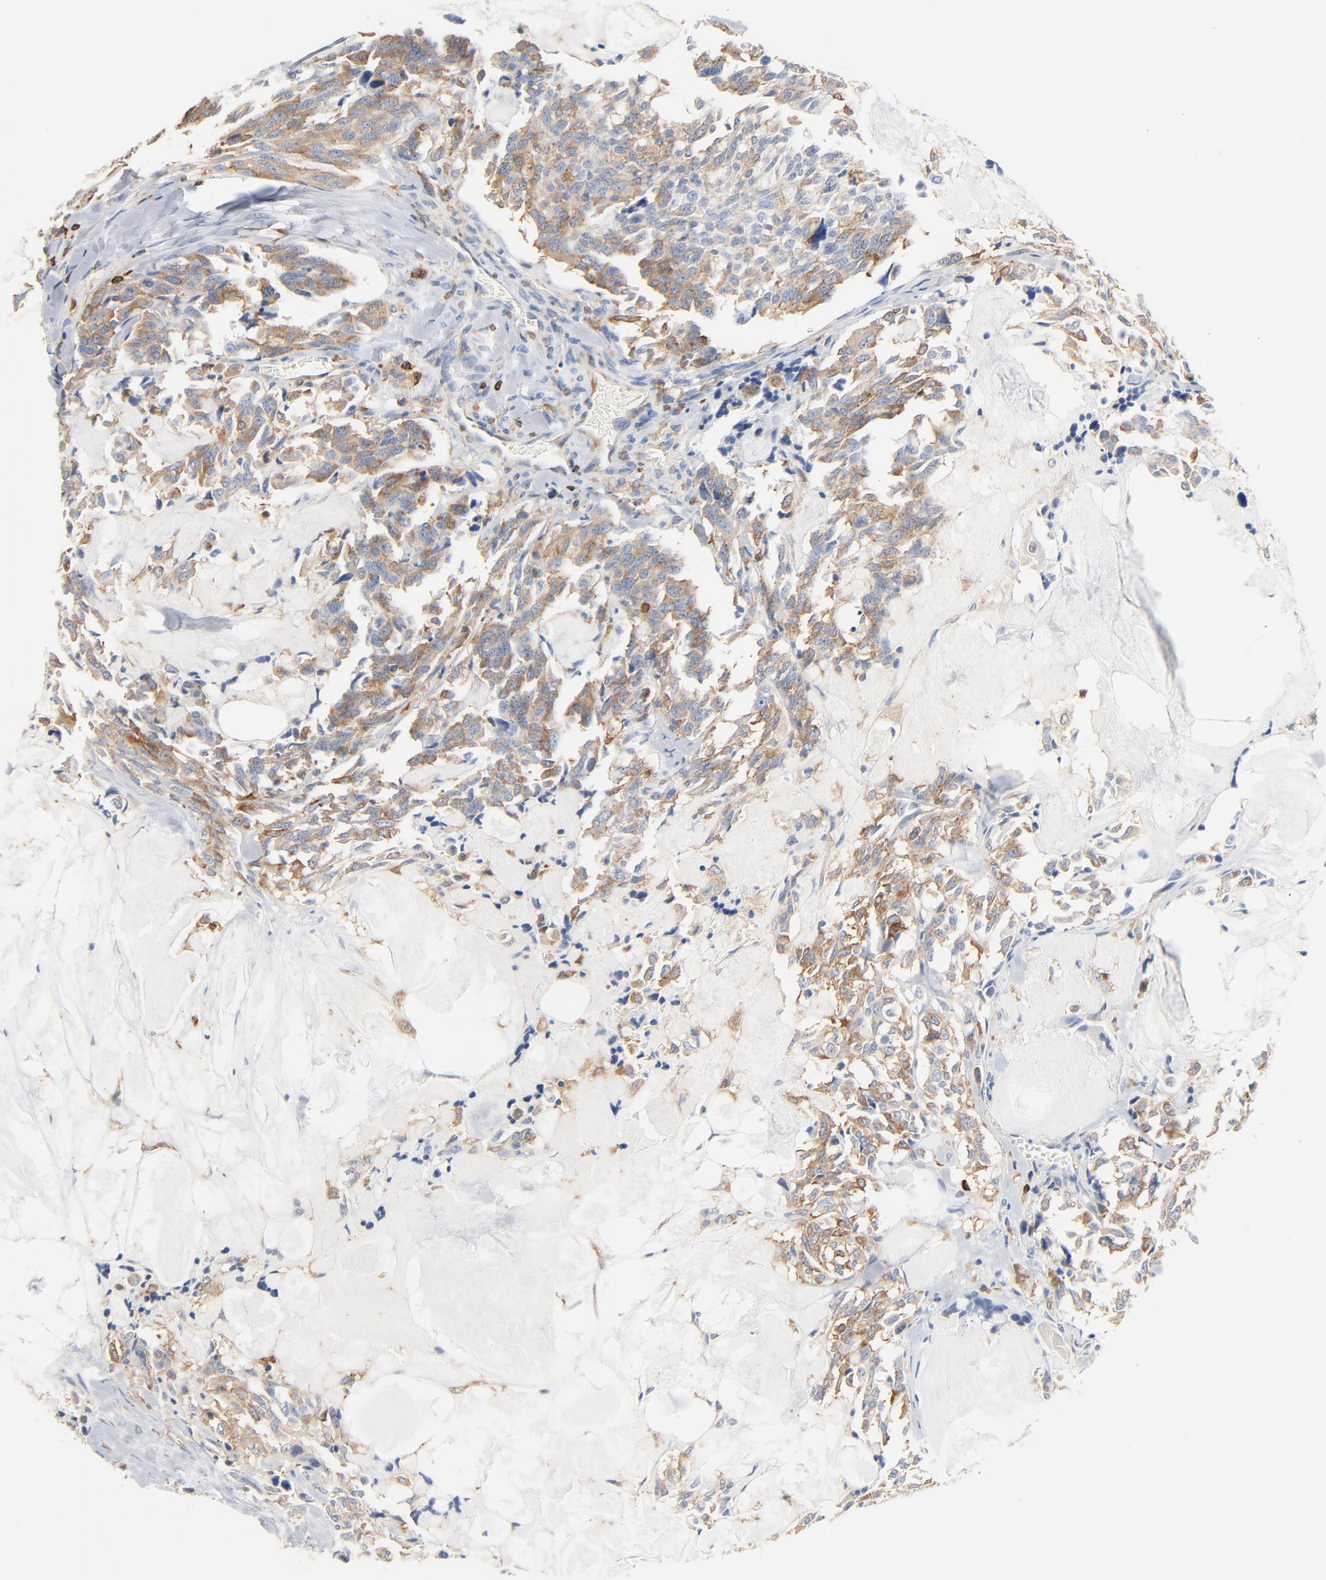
{"staining": {"intensity": "weak", "quantity": ">75%", "location": "cytoplasmic/membranous"}, "tissue": "thyroid cancer", "cell_type": "Tumor cells", "image_type": "cancer", "snomed": [{"axis": "morphology", "description": "Carcinoma, NOS"}, {"axis": "morphology", "description": "Carcinoid, malignant, NOS"}, {"axis": "topography", "description": "Thyroid gland"}], "caption": "Immunohistochemical staining of thyroid carcinoid (malignant) exhibits weak cytoplasmic/membranous protein expression in about >75% of tumor cells.", "gene": "SH3KBP1", "patient": {"sex": "male", "age": 33}}